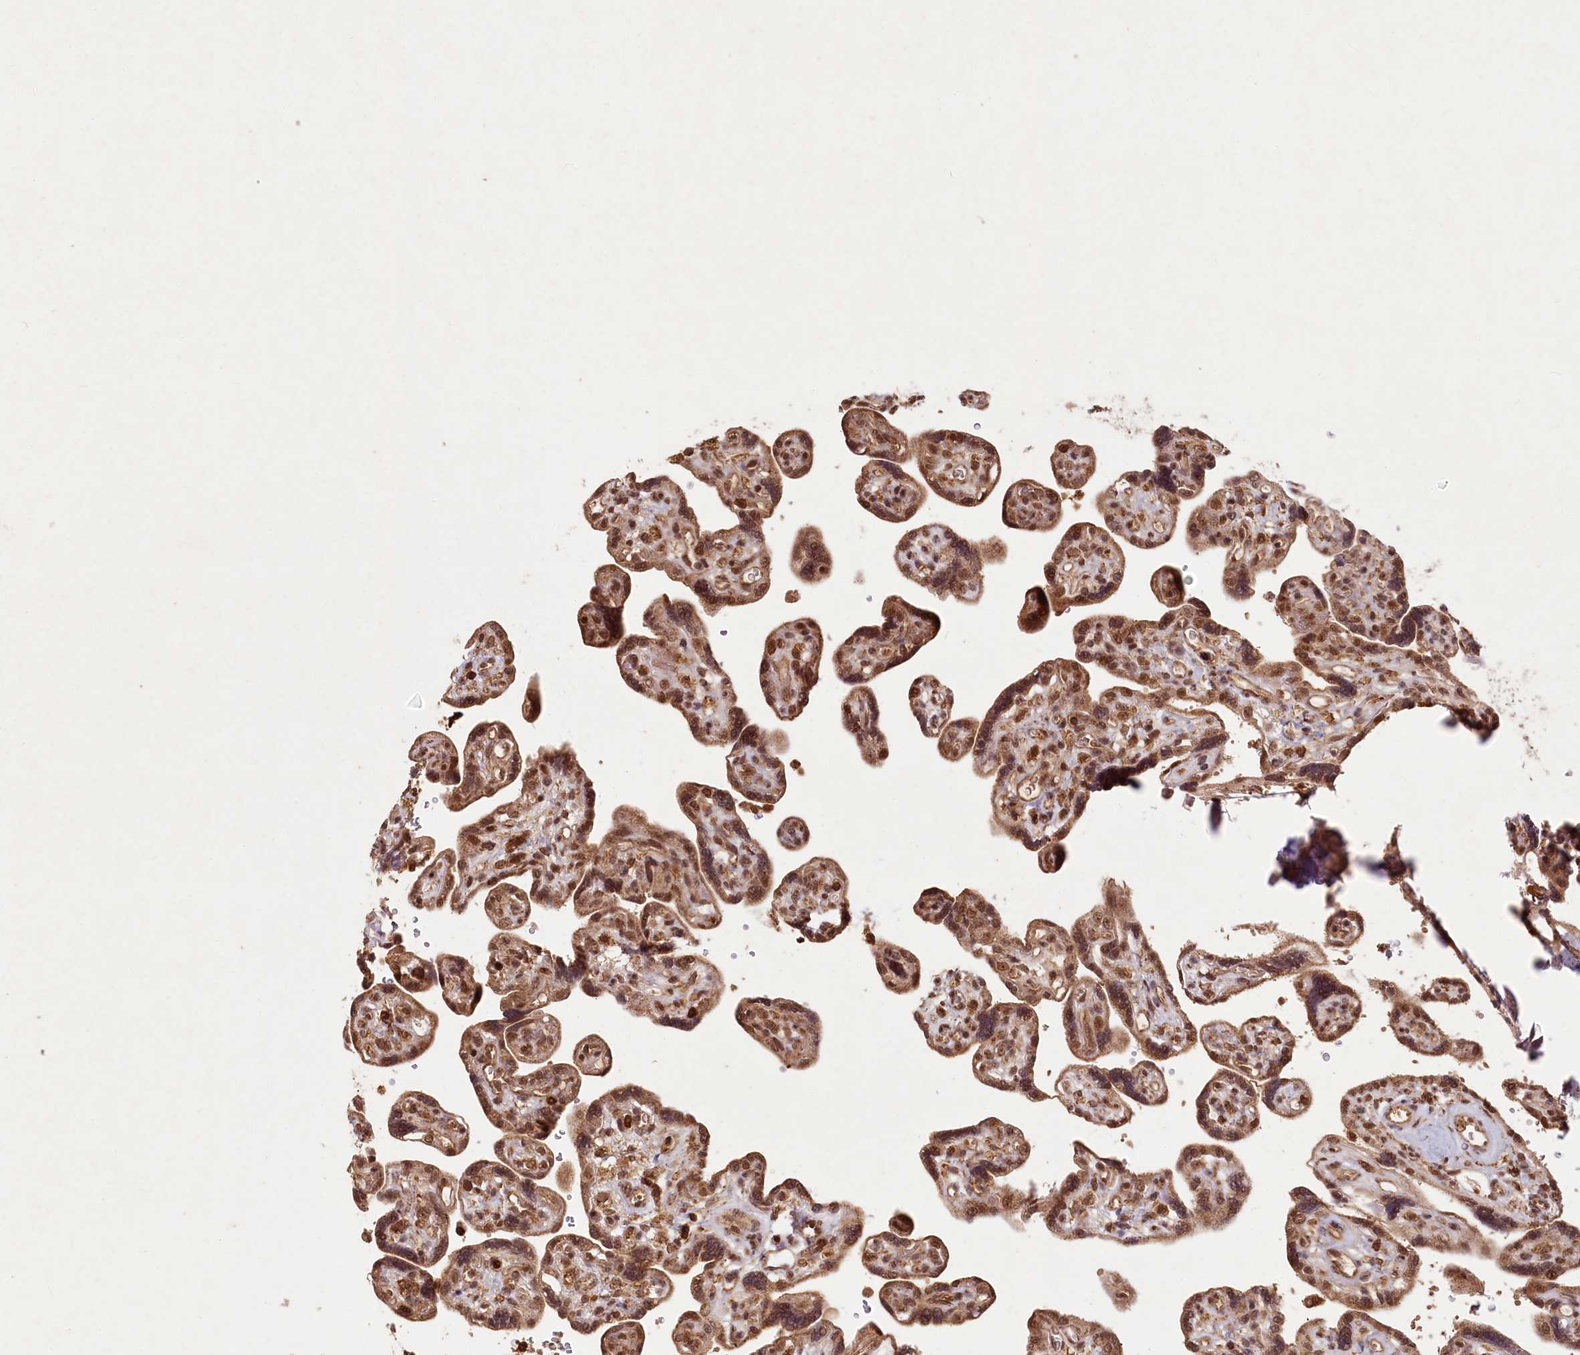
{"staining": {"intensity": "strong", "quantity": ">75%", "location": "cytoplasmic/membranous,nuclear"}, "tissue": "placenta", "cell_type": "Trophoblastic cells", "image_type": "normal", "snomed": [{"axis": "morphology", "description": "Normal tissue, NOS"}, {"axis": "topography", "description": "Placenta"}], "caption": "Protein staining of unremarkable placenta demonstrates strong cytoplasmic/membranous,nuclear staining in about >75% of trophoblastic cells. (DAB (3,3'-diaminobenzidine) IHC, brown staining for protein, blue staining for nuclei).", "gene": "MICU1", "patient": {"sex": "female", "age": 39}}